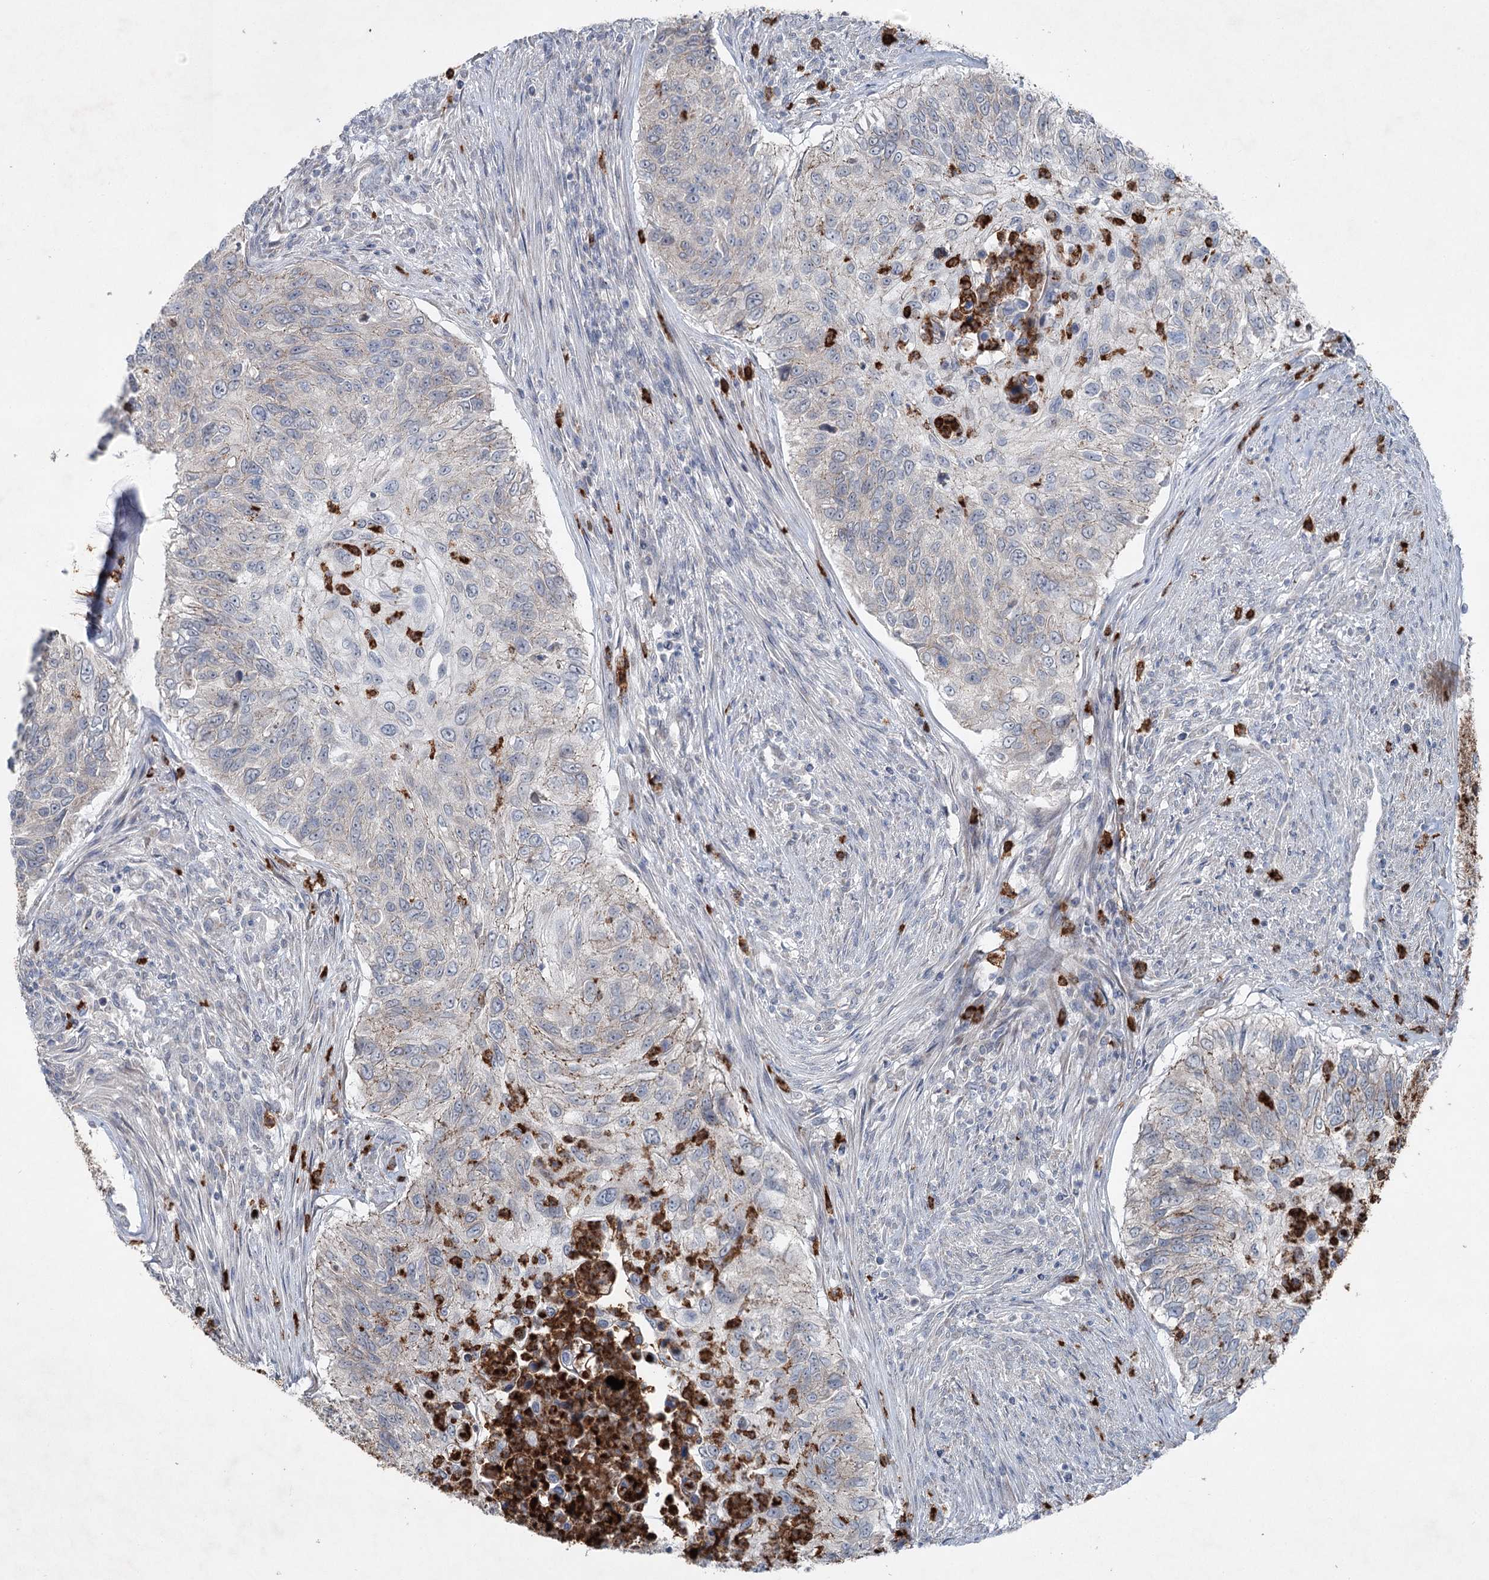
{"staining": {"intensity": "negative", "quantity": "none", "location": "none"}, "tissue": "urothelial cancer", "cell_type": "Tumor cells", "image_type": "cancer", "snomed": [{"axis": "morphology", "description": "Urothelial carcinoma, High grade"}, {"axis": "topography", "description": "Urinary bladder"}], "caption": "This is an IHC histopathology image of urothelial cancer. There is no staining in tumor cells.", "gene": "PLA2G12A", "patient": {"sex": "female", "age": 60}}